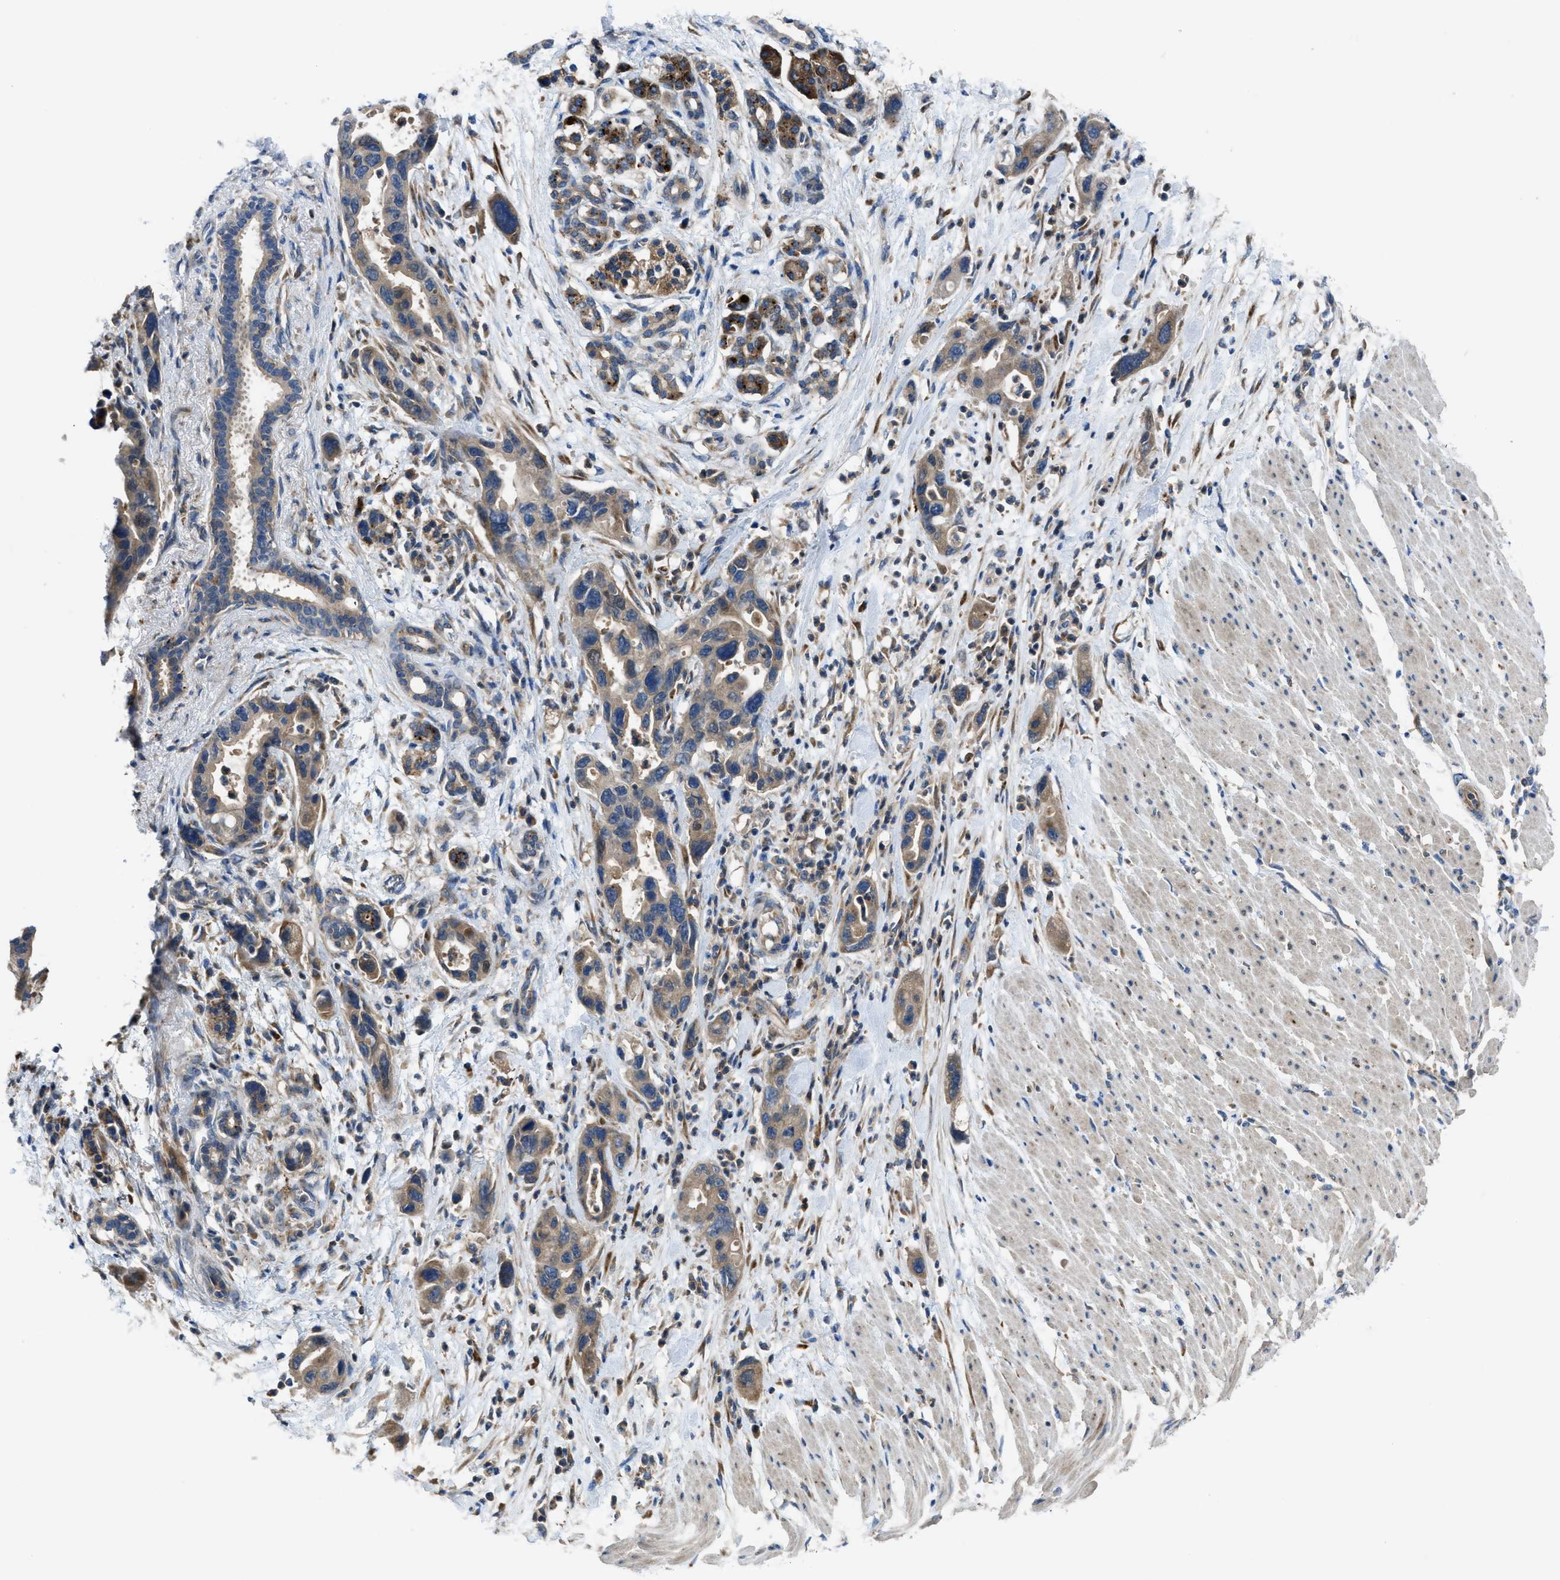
{"staining": {"intensity": "weak", "quantity": ">75%", "location": "cytoplasmic/membranous"}, "tissue": "pancreatic cancer", "cell_type": "Tumor cells", "image_type": "cancer", "snomed": [{"axis": "morphology", "description": "Normal tissue, NOS"}, {"axis": "morphology", "description": "Adenocarcinoma, NOS"}, {"axis": "topography", "description": "Pancreas"}], "caption": "Human pancreatic adenocarcinoma stained with a protein marker shows weak staining in tumor cells.", "gene": "MAP3K20", "patient": {"sex": "female", "age": 71}}